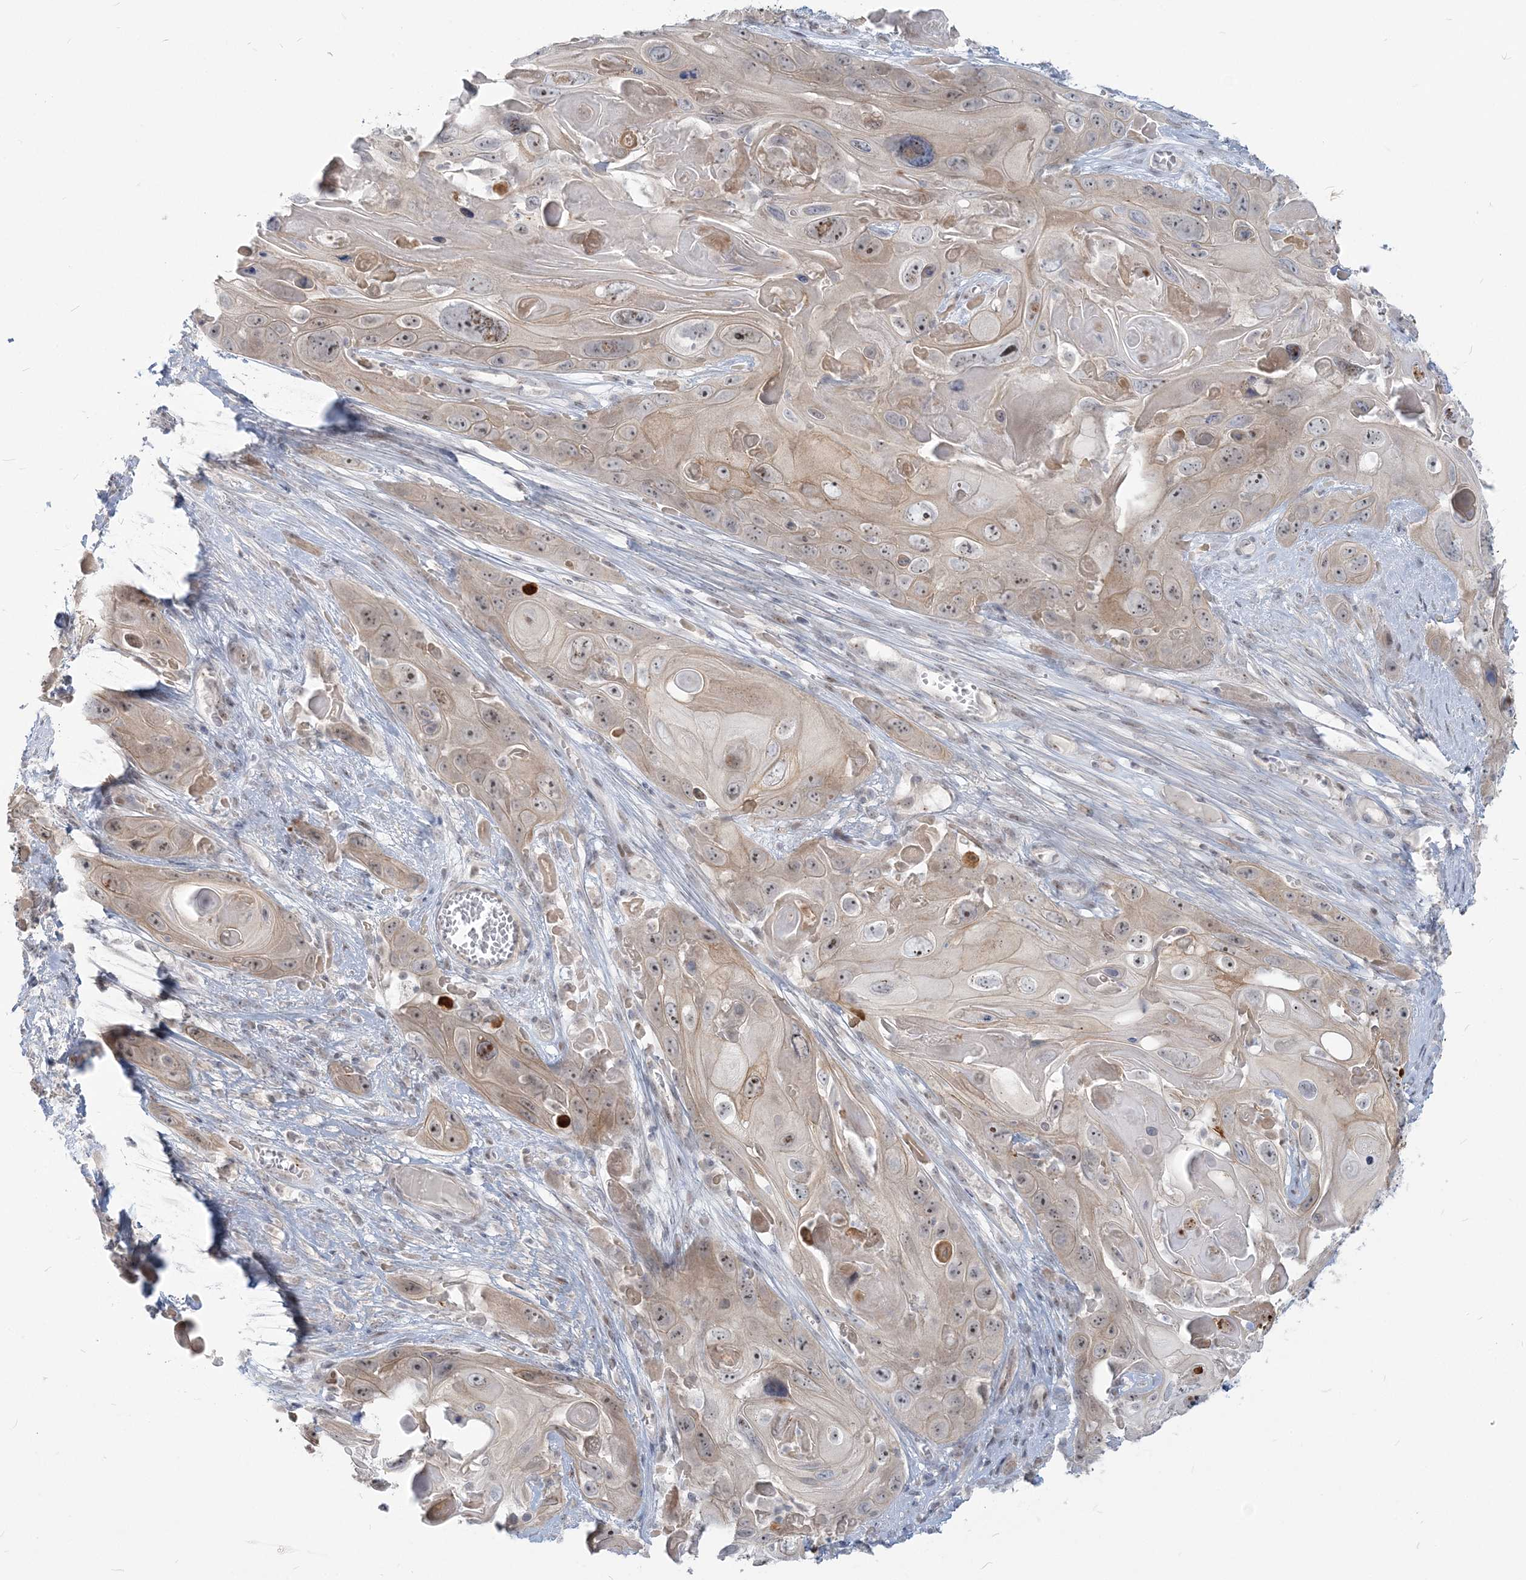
{"staining": {"intensity": "weak", "quantity": "25%-75%", "location": "cytoplasmic/membranous,nuclear"}, "tissue": "skin cancer", "cell_type": "Tumor cells", "image_type": "cancer", "snomed": [{"axis": "morphology", "description": "Squamous cell carcinoma, NOS"}, {"axis": "topography", "description": "Skin"}], "caption": "About 25%-75% of tumor cells in skin cancer (squamous cell carcinoma) show weak cytoplasmic/membranous and nuclear protein positivity as visualized by brown immunohistochemical staining.", "gene": "SDAD1", "patient": {"sex": "male", "age": 55}}